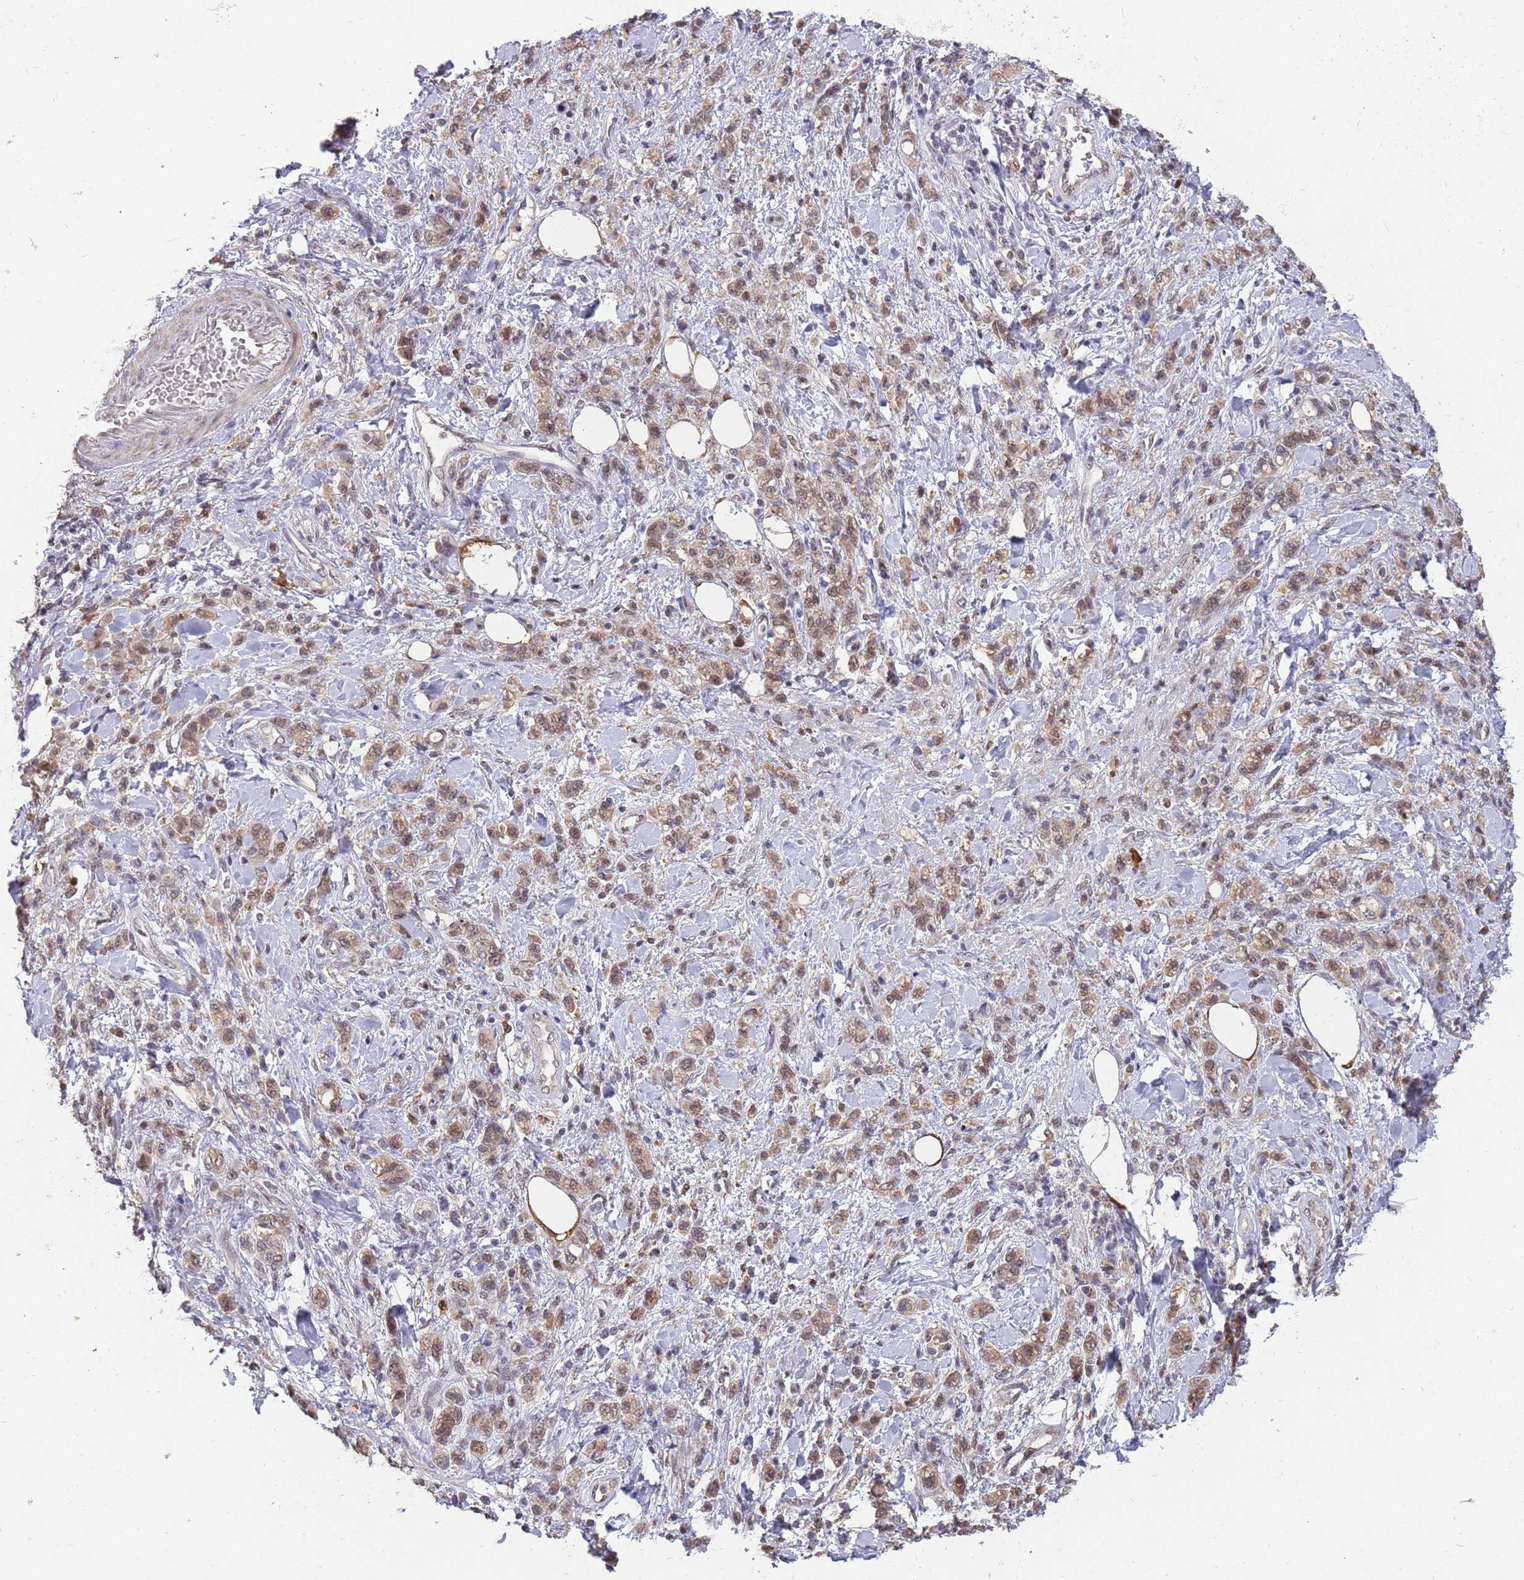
{"staining": {"intensity": "moderate", "quantity": ">75%", "location": "cytoplasmic/membranous,nuclear"}, "tissue": "stomach cancer", "cell_type": "Tumor cells", "image_type": "cancer", "snomed": [{"axis": "morphology", "description": "Adenocarcinoma, NOS"}, {"axis": "topography", "description": "Stomach"}], "caption": "This is an image of IHC staining of stomach cancer, which shows moderate staining in the cytoplasmic/membranous and nuclear of tumor cells.", "gene": "ZNF639", "patient": {"sex": "male", "age": 77}}